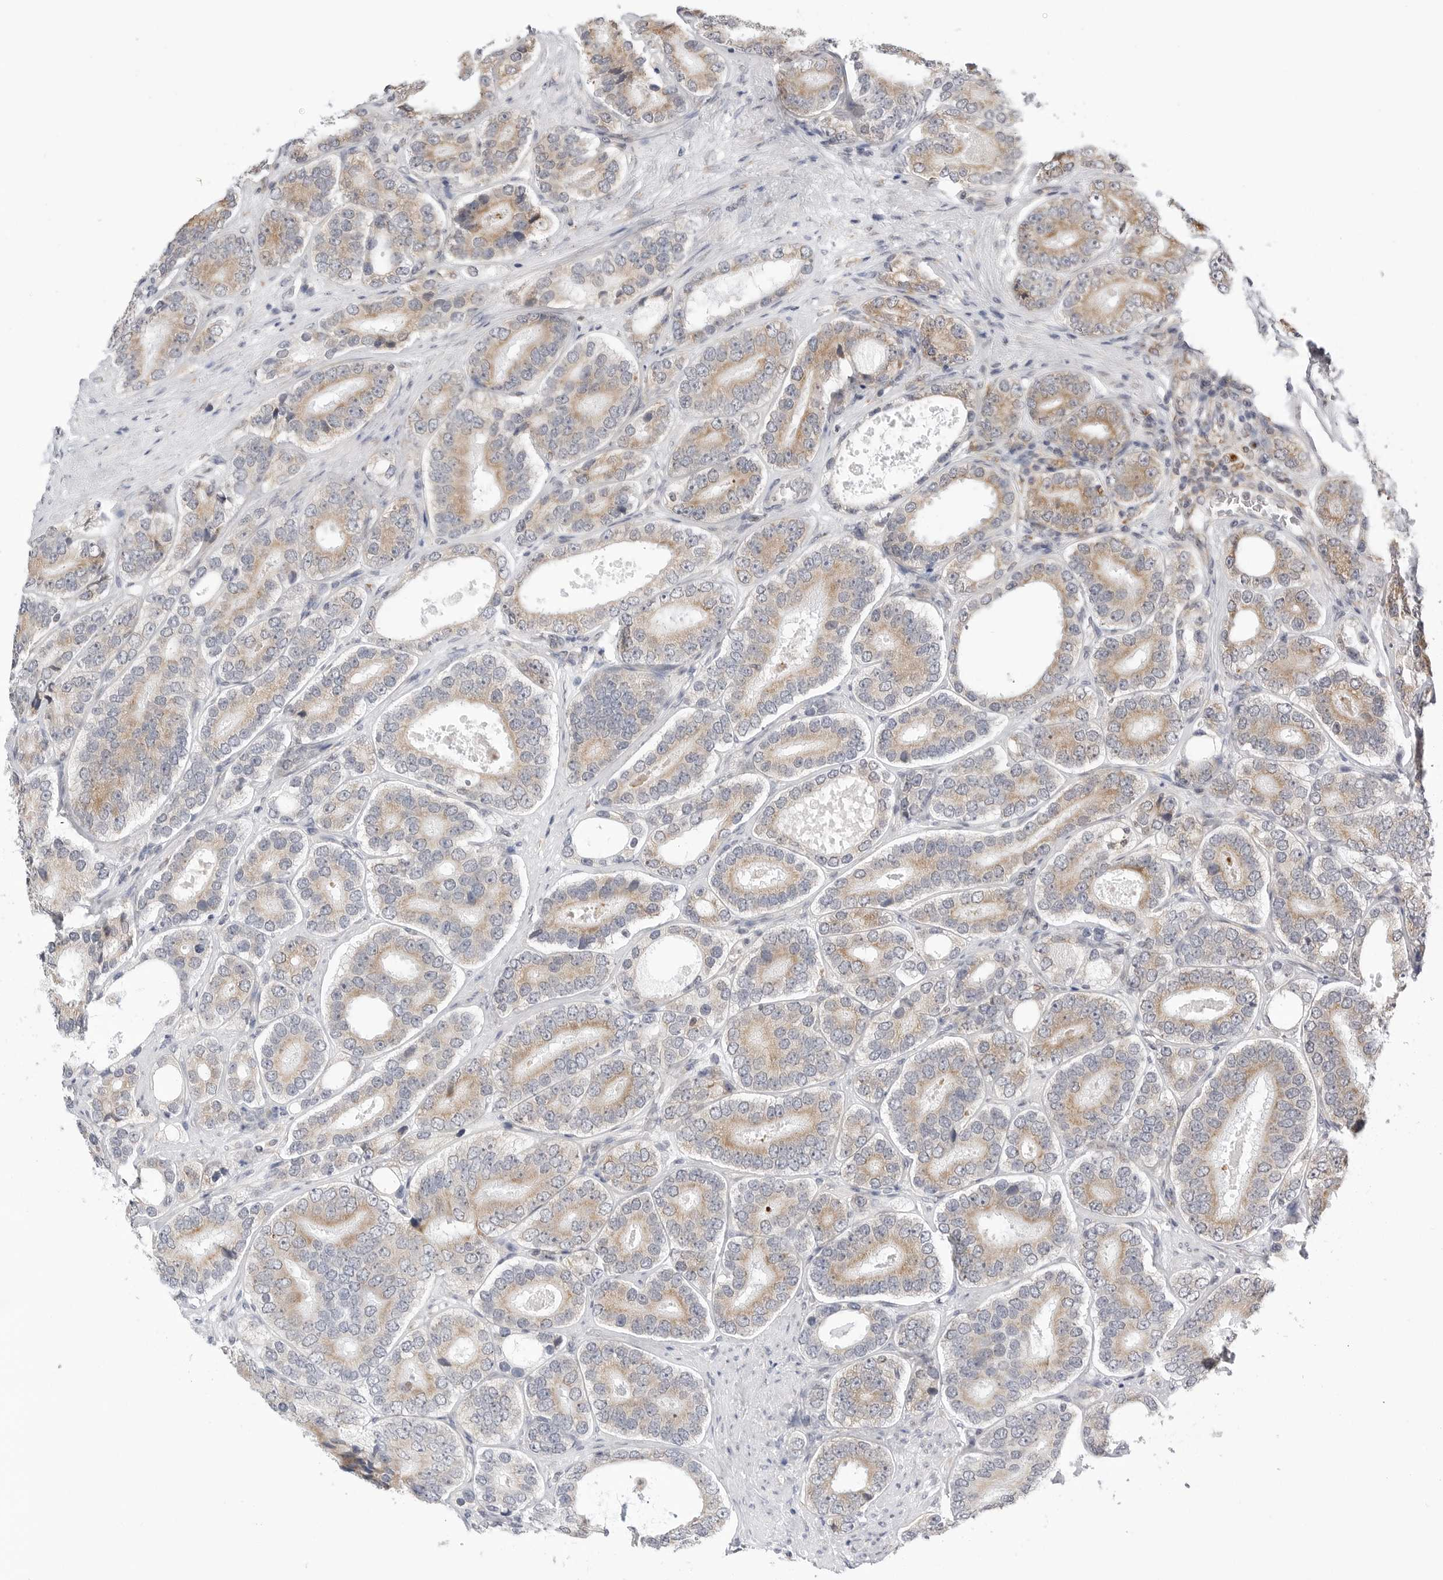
{"staining": {"intensity": "weak", "quantity": "25%-75%", "location": "cytoplasmic/membranous"}, "tissue": "prostate cancer", "cell_type": "Tumor cells", "image_type": "cancer", "snomed": [{"axis": "morphology", "description": "Adenocarcinoma, High grade"}, {"axis": "topography", "description": "Prostate"}], "caption": "High-magnification brightfield microscopy of prostate cancer (high-grade adenocarcinoma) stained with DAB (brown) and counterstained with hematoxylin (blue). tumor cells exhibit weak cytoplasmic/membranous positivity is appreciated in approximately25%-75% of cells.", "gene": "RPN1", "patient": {"sex": "male", "age": 56}}